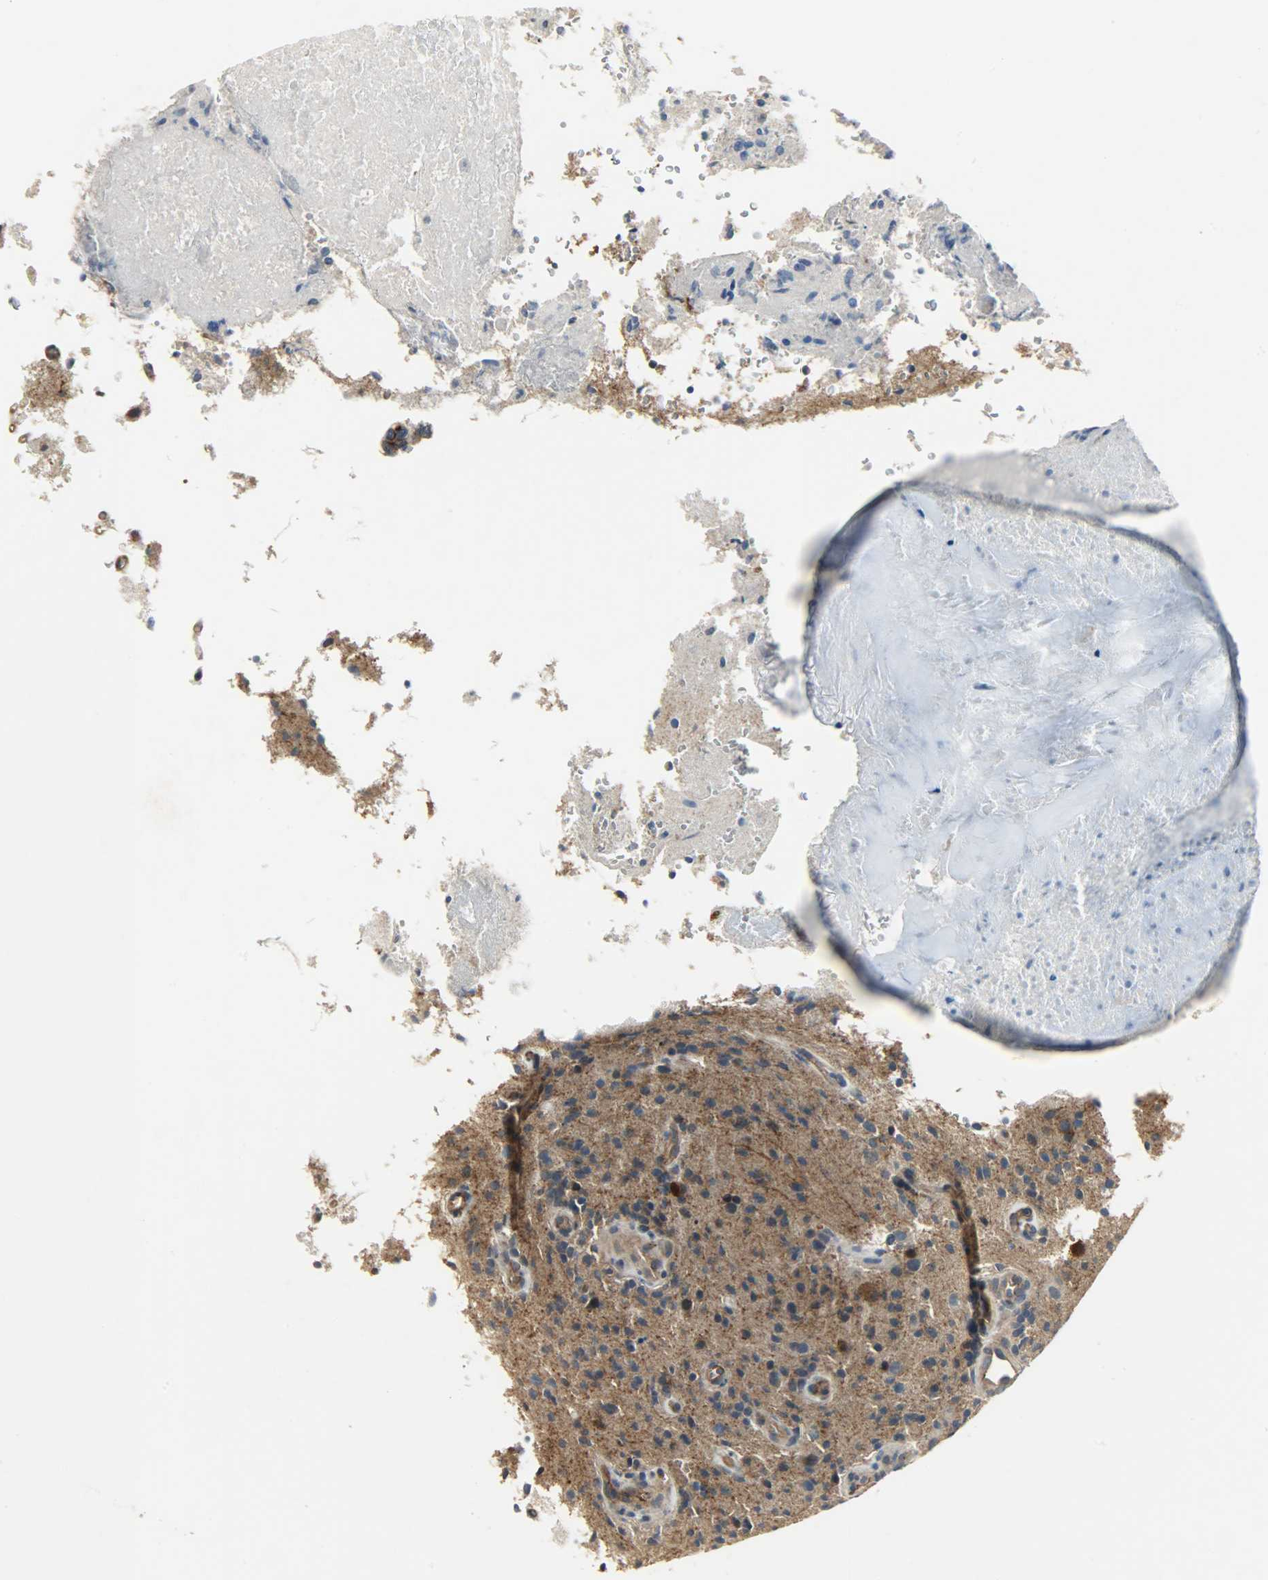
{"staining": {"intensity": "moderate", "quantity": ">75%", "location": "cytoplasmic/membranous"}, "tissue": "glioma", "cell_type": "Tumor cells", "image_type": "cancer", "snomed": [{"axis": "morphology", "description": "Normal tissue, NOS"}, {"axis": "morphology", "description": "Glioma, malignant, High grade"}, {"axis": "topography", "description": "Cerebral cortex"}], "caption": "Malignant glioma (high-grade) tissue exhibits moderate cytoplasmic/membranous expression in about >75% of tumor cells", "gene": "KIAA1217", "patient": {"sex": "male", "age": 75}}